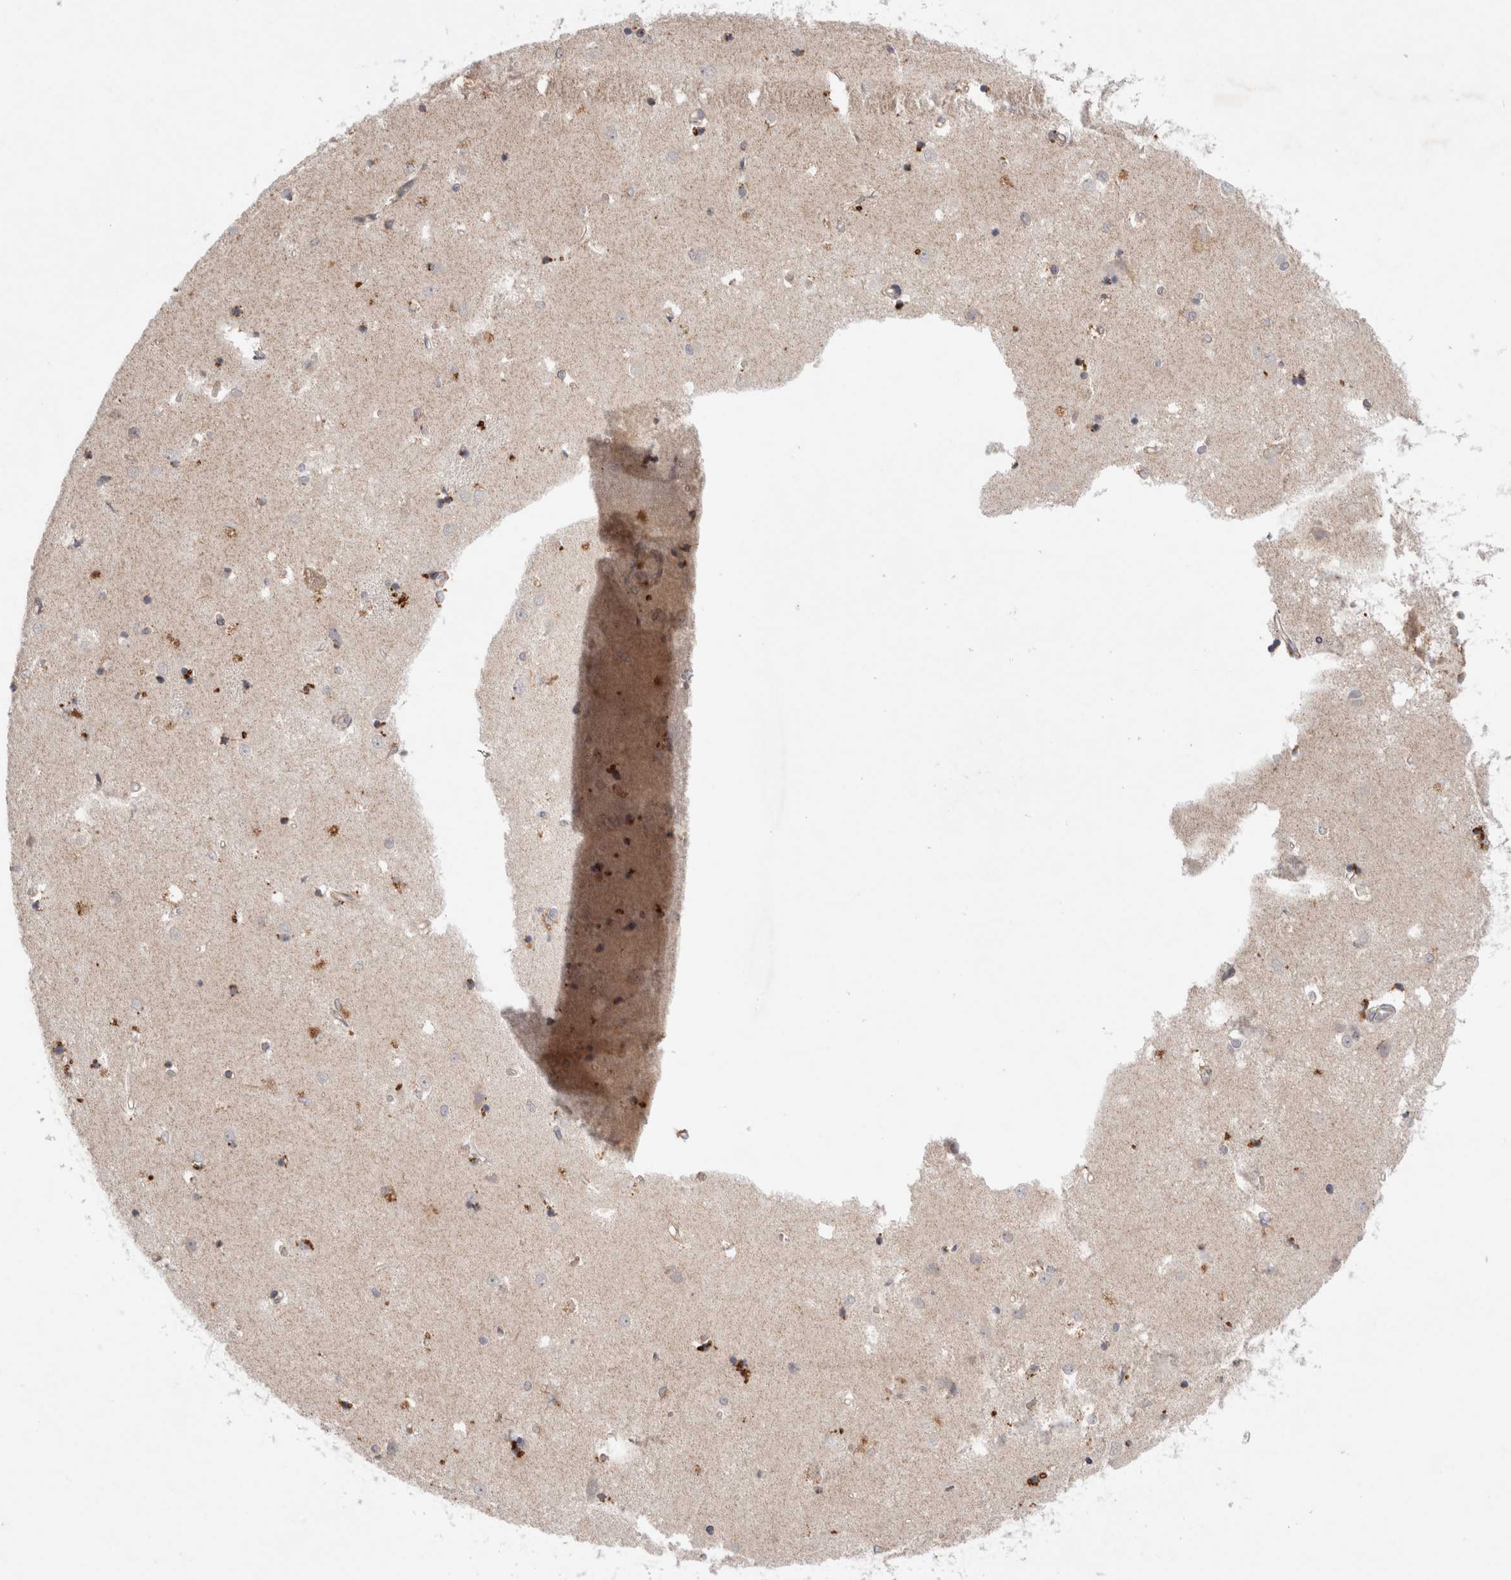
{"staining": {"intensity": "strong", "quantity": "25%-75%", "location": "cytoplasmic/membranous"}, "tissue": "caudate", "cell_type": "Glial cells", "image_type": "normal", "snomed": [{"axis": "morphology", "description": "Normal tissue, NOS"}, {"axis": "topography", "description": "Lateral ventricle wall"}], "caption": "Brown immunohistochemical staining in unremarkable human caudate displays strong cytoplasmic/membranous positivity in about 25%-75% of glial cells.", "gene": "NPC1", "patient": {"sex": "male", "age": 45}}